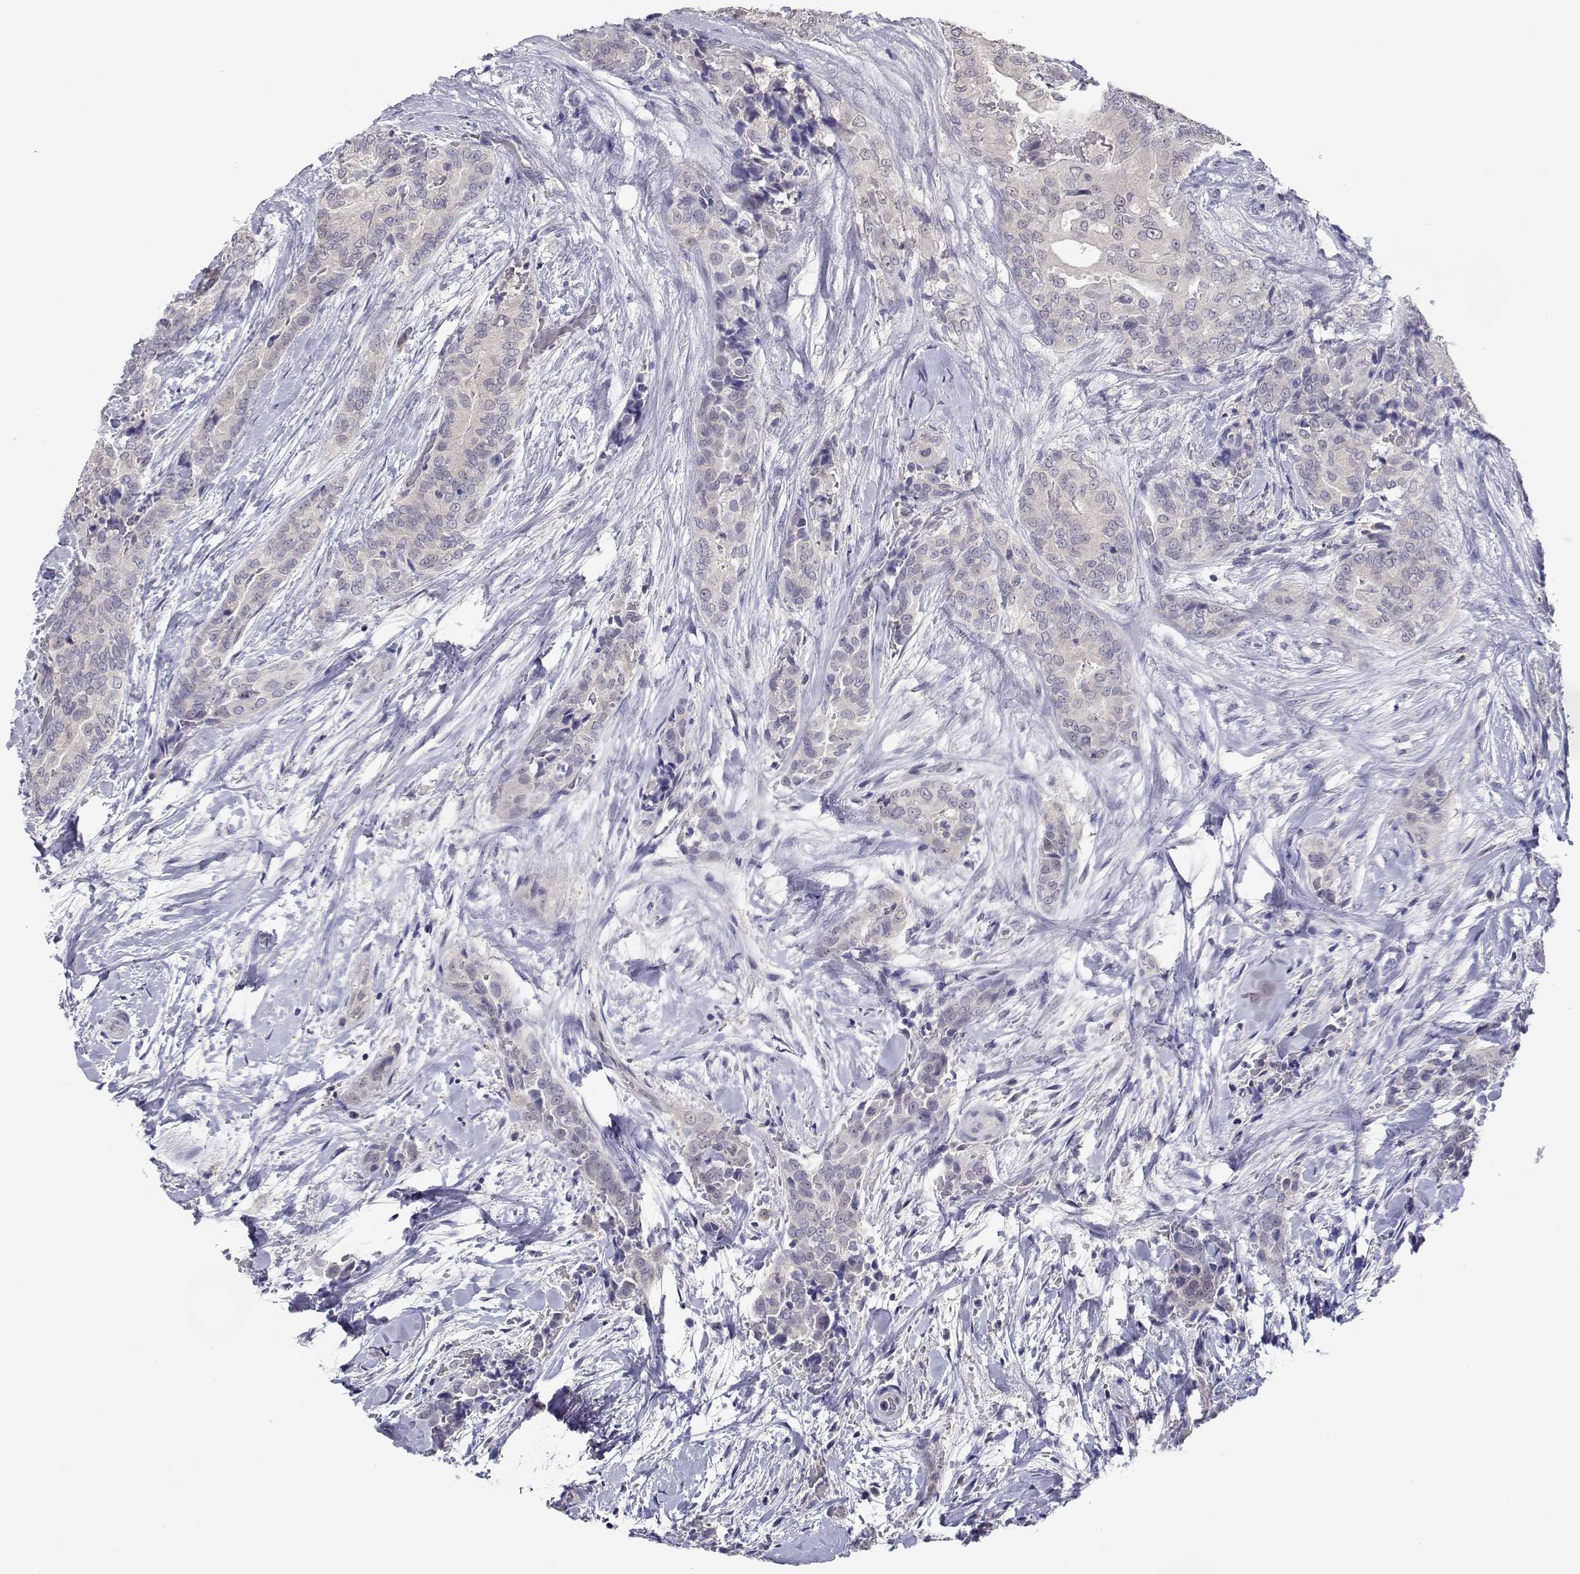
{"staining": {"intensity": "negative", "quantity": "none", "location": "none"}, "tissue": "thyroid cancer", "cell_type": "Tumor cells", "image_type": "cancer", "snomed": [{"axis": "morphology", "description": "Papillary adenocarcinoma, NOS"}, {"axis": "topography", "description": "Thyroid gland"}], "caption": "DAB (3,3'-diaminobenzidine) immunohistochemical staining of human thyroid cancer (papillary adenocarcinoma) exhibits no significant staining in tumor cells.", "gene": "ADA", "patient": {"sex": "male", "age": 61}}